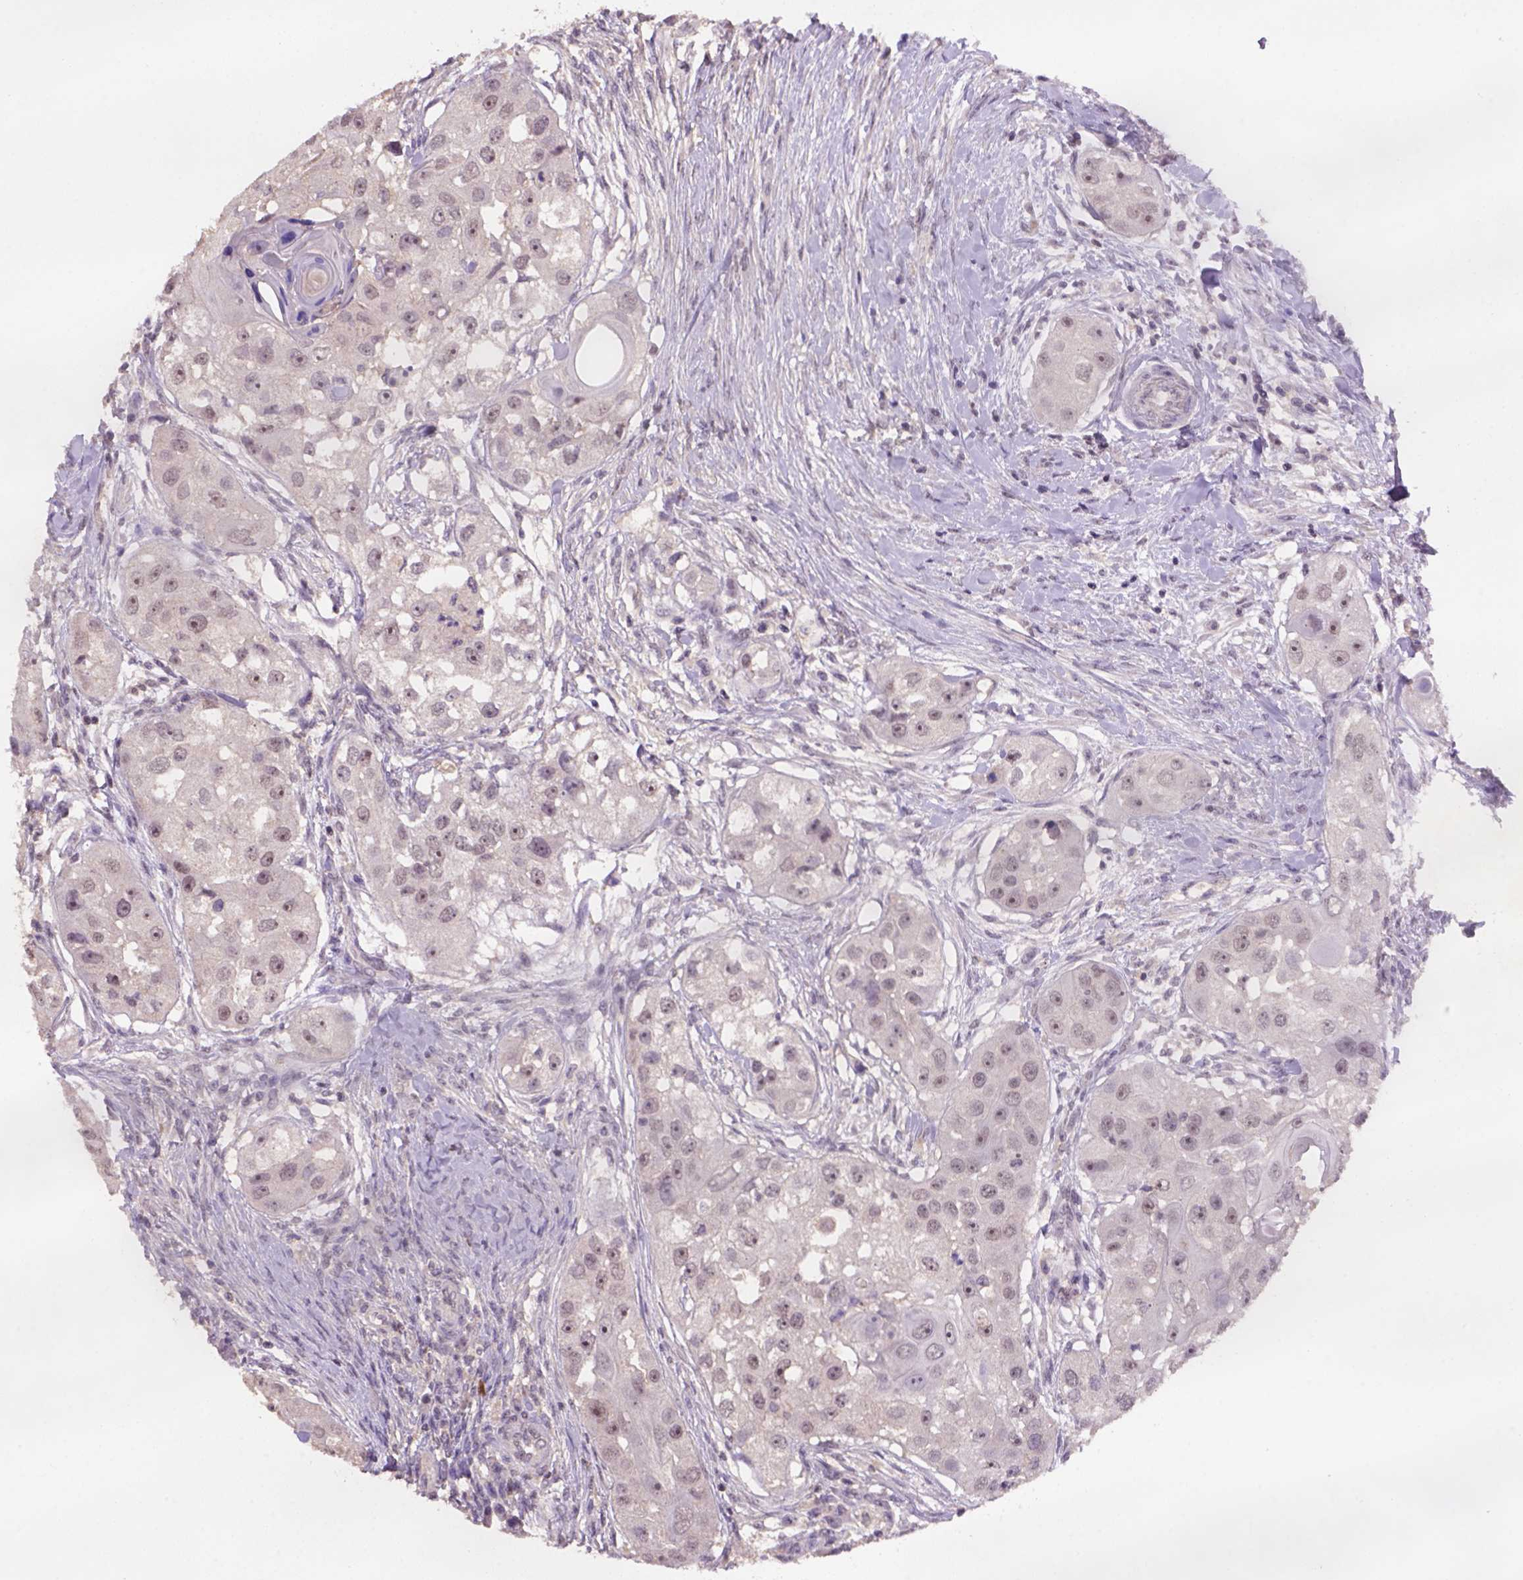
{"staining": {"intensity": "weak", "quantity": ">75%", "location": "cytoplasmic/membranous,nuclear"}, "tissue": "head and neck cancer", "cell_type": "Tumor cells", "image_type": "cancer", "snomed": [{"axis": "morphology", "description": "Squamous cell carcinoma, NOS"}, {"axis": "topography", "description": "Head-Neck"}], "caption": "Squamous cell carcinoma (head and neck) stained with a brown dye displays weak cytoplasmic/membranous and nuclear positive expression in approximately >75% of tumor cells.", "gene": "SCML4", "patient": {"sex": "male", "age": 51}}